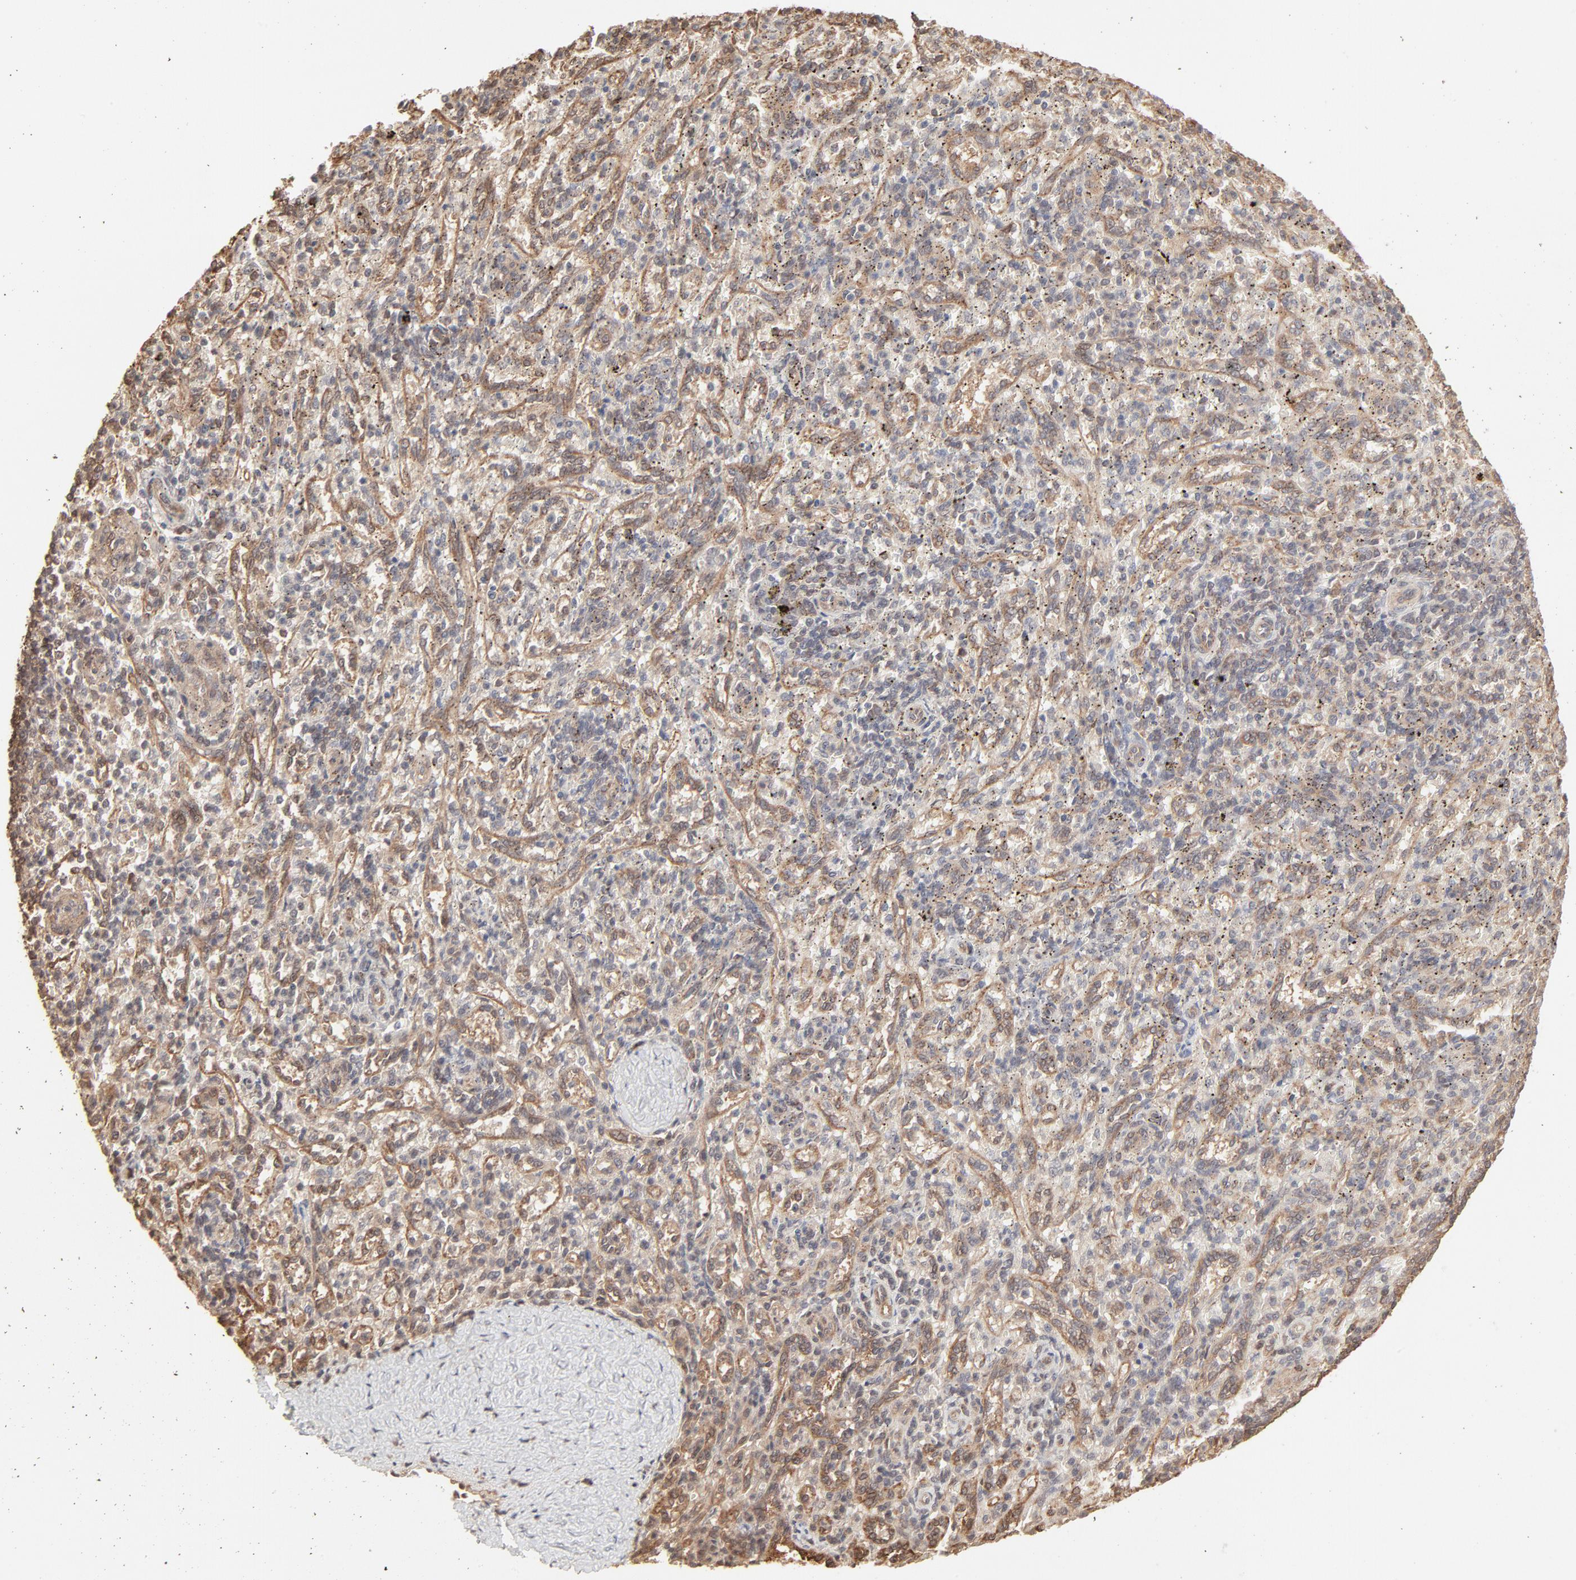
{"staining": {"intensity": "weak", "quantity": "25%-75%", "location": "cytoplasmic/membranous"}, "tissue": "spleen", "cell_type": "Cells in red pulp", "image_type": "normal", "snomed": [{"axis": "morphology", "description": "Normal tissue, NOS"}, {"axis": "topography", "description": "Spleen"}], "caption": "The photomicrograph reveals staining of benign spleen, revealing weak cytoplasmic/membranous protein staining (brown color) within cells in red pulp.", "gene": "PPP2CA", "patient": {"sex": "female", "age": 10}}